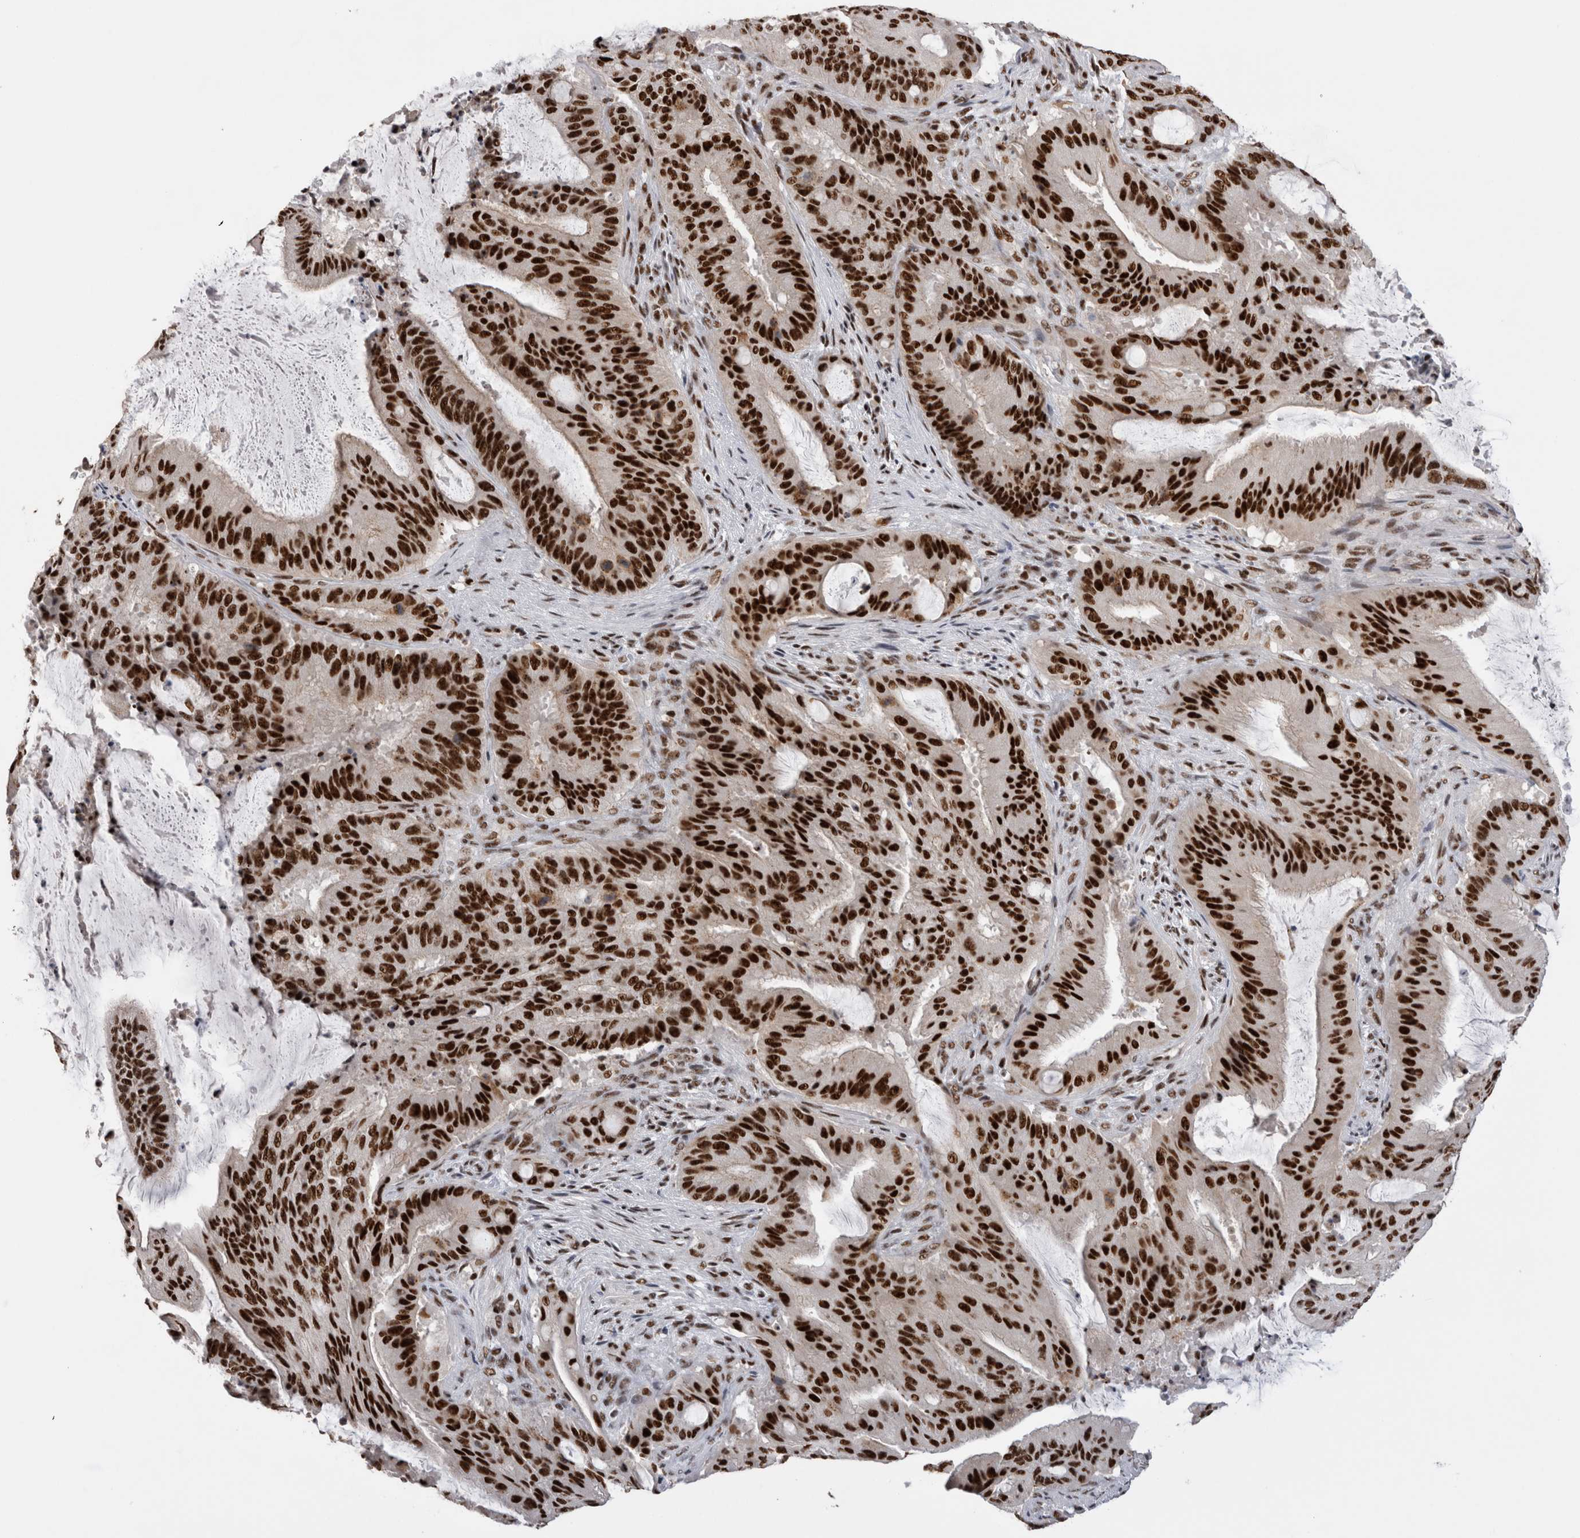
{"staining": {"intensity": "strong", "quantity": ">75%", "location": "nuclear"}, "tissue": "liver cancer", "cell_type": "Tumor cells", "image_type": "cancer", "snomed": [{"axis": "morphology", "description": "Normal tissue, NOS"}, {"axis": "morphology", "description": "Cholangiocarcinoma"}, {"axis": "topography", "description": "Liver"}, {"axis": "topography", "description": "Peripheral nerve tissue"}], "caption": "Liver cancer (cholangiocarcinoma) stained for a protein reveals strong nuclear positivity in tumor cells.", "gene": "CDK11A", "patient": {"sex": "female", "age": 73}}